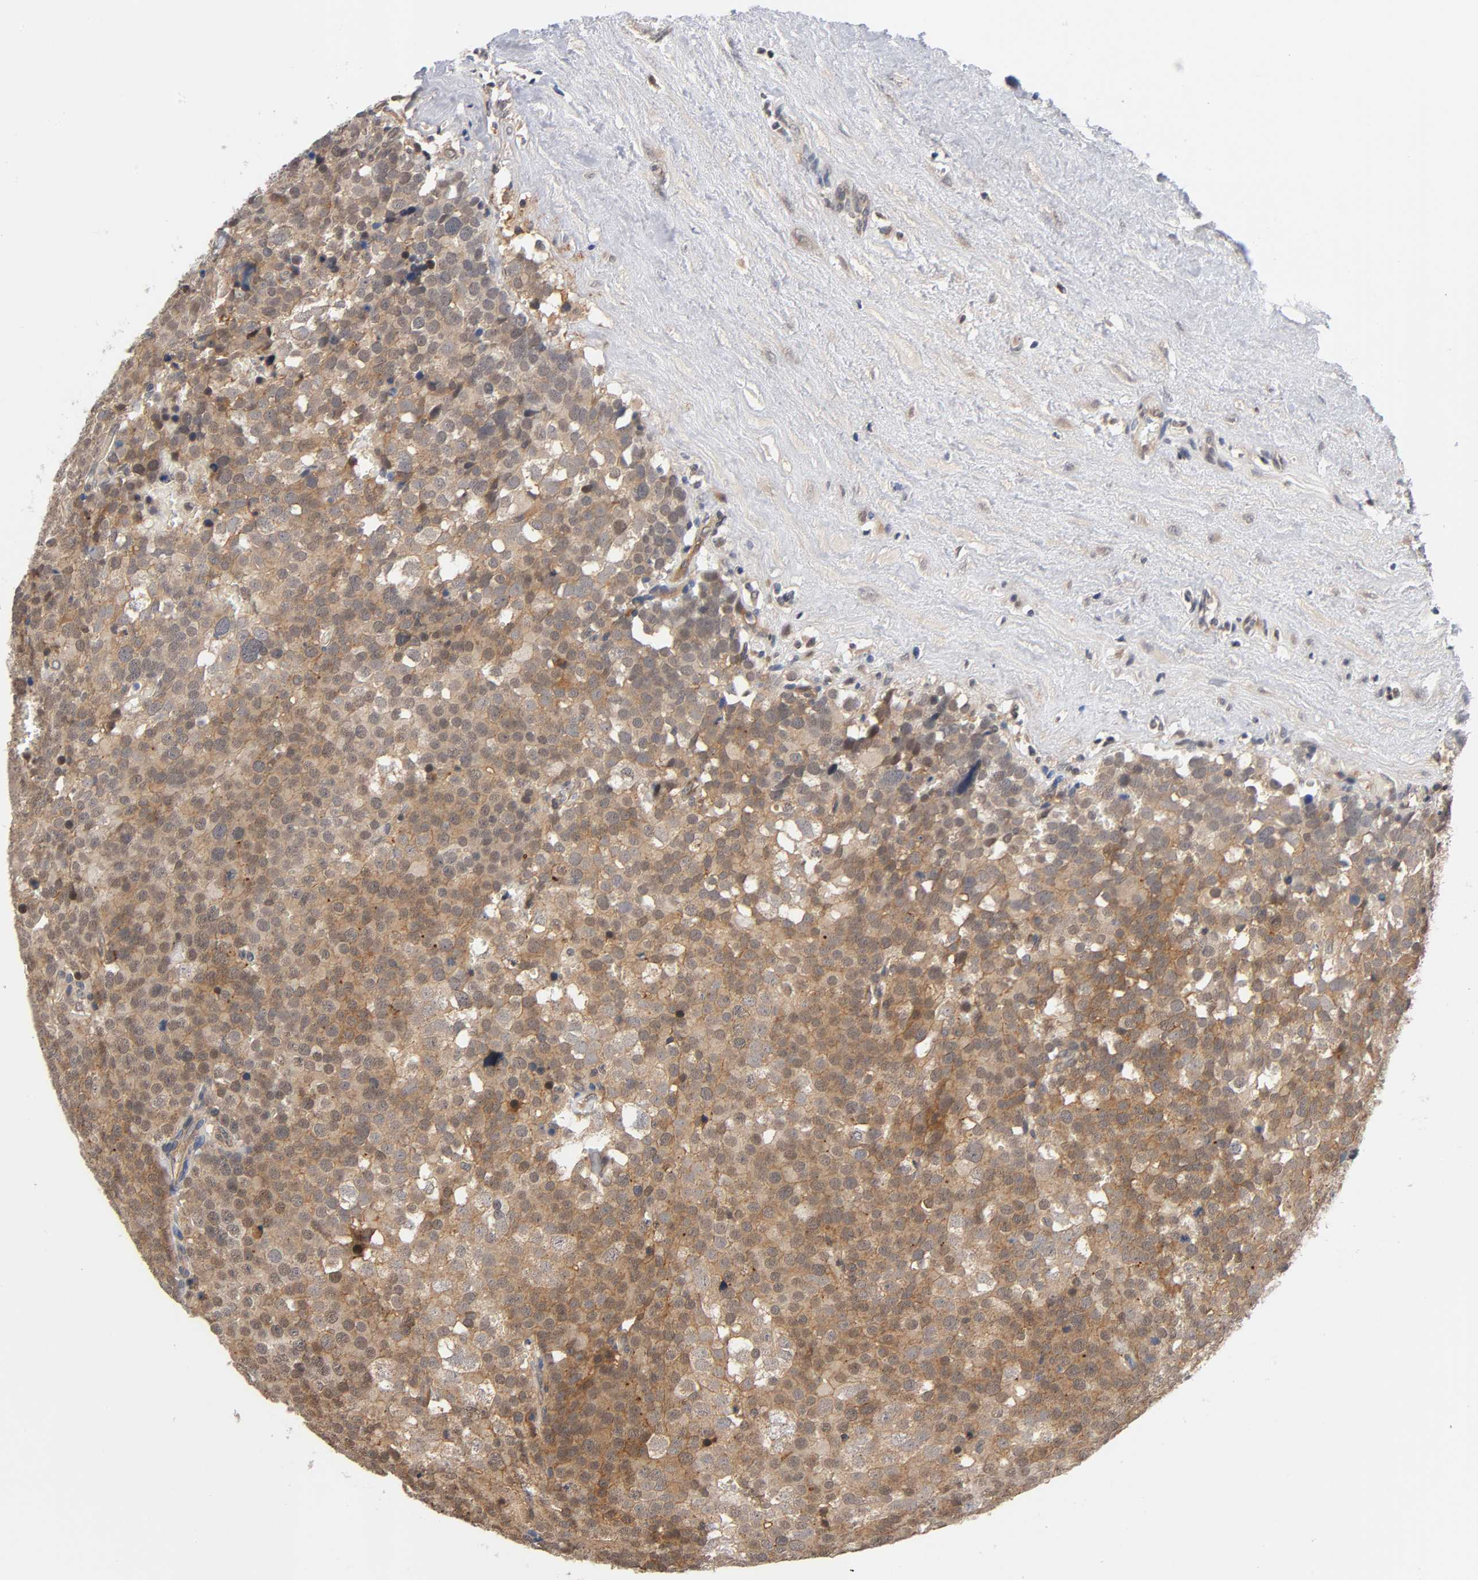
{"staining": {"intensity": "moderate", "quantity": ">75%", "location": "cytoplasmic/membranous"}, "tissue": "testis cancer", "cell_type": "Tumor cells", "image_type": "cancer", "snomed": [{"axis": "morphology", "description": "Seminoma, NOS"}, {"axis": "topography", "description": "Testis"}], "caption": "IHC of testis cancer shows medium levels of moderate cytoplasmic/membranous expression in about >75% of tumor cells.", "gene": "PRKAB1", "patient": {"sex": "male", "age": 71}}